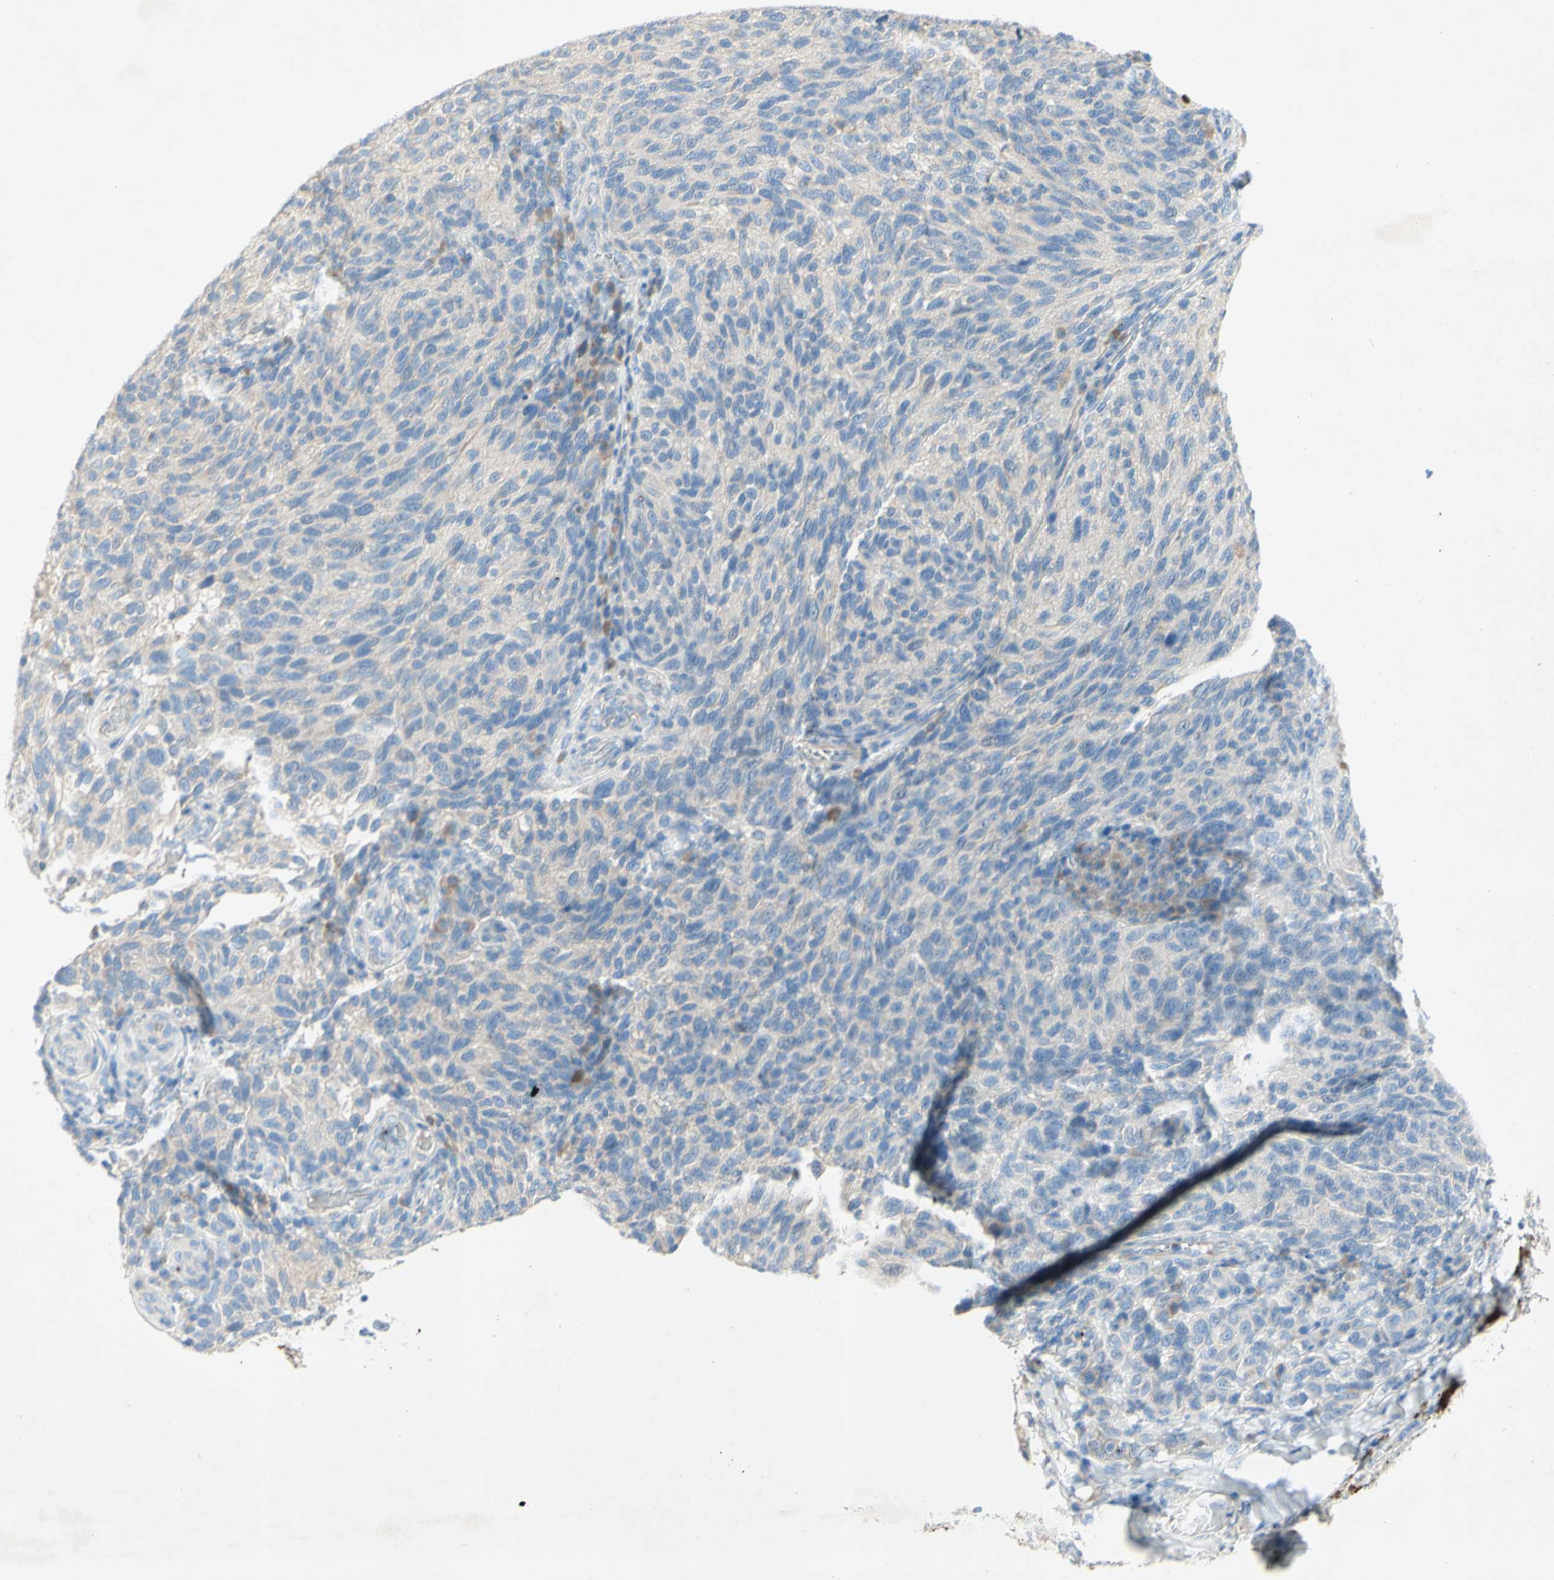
{"staining": {"intensity": "negative", "quantity": "none", "location": "none"}, "tissue": "melanoma", "cell_type": "Tumor cells", "image_type": "cancer", "snomed": [{"axis": "morphology", "description": "Malignant melanoma, NOS"}, {"axis": "topography", "description": "Skin"}], "caption": "This micrograph is of melanoma stained with immunohistochemistry to label a protein in brown with the nuclei are counter-stained blue. There is no expression in tumor cells. (Stains: DAB (3,3'-diaminobenzidine) IHC with hematoxylin counter stain, Microscopy: brightfield microscopy at high magnification).", "gene": "ACADL", "patient": {"sex": "female", "age": 73}}